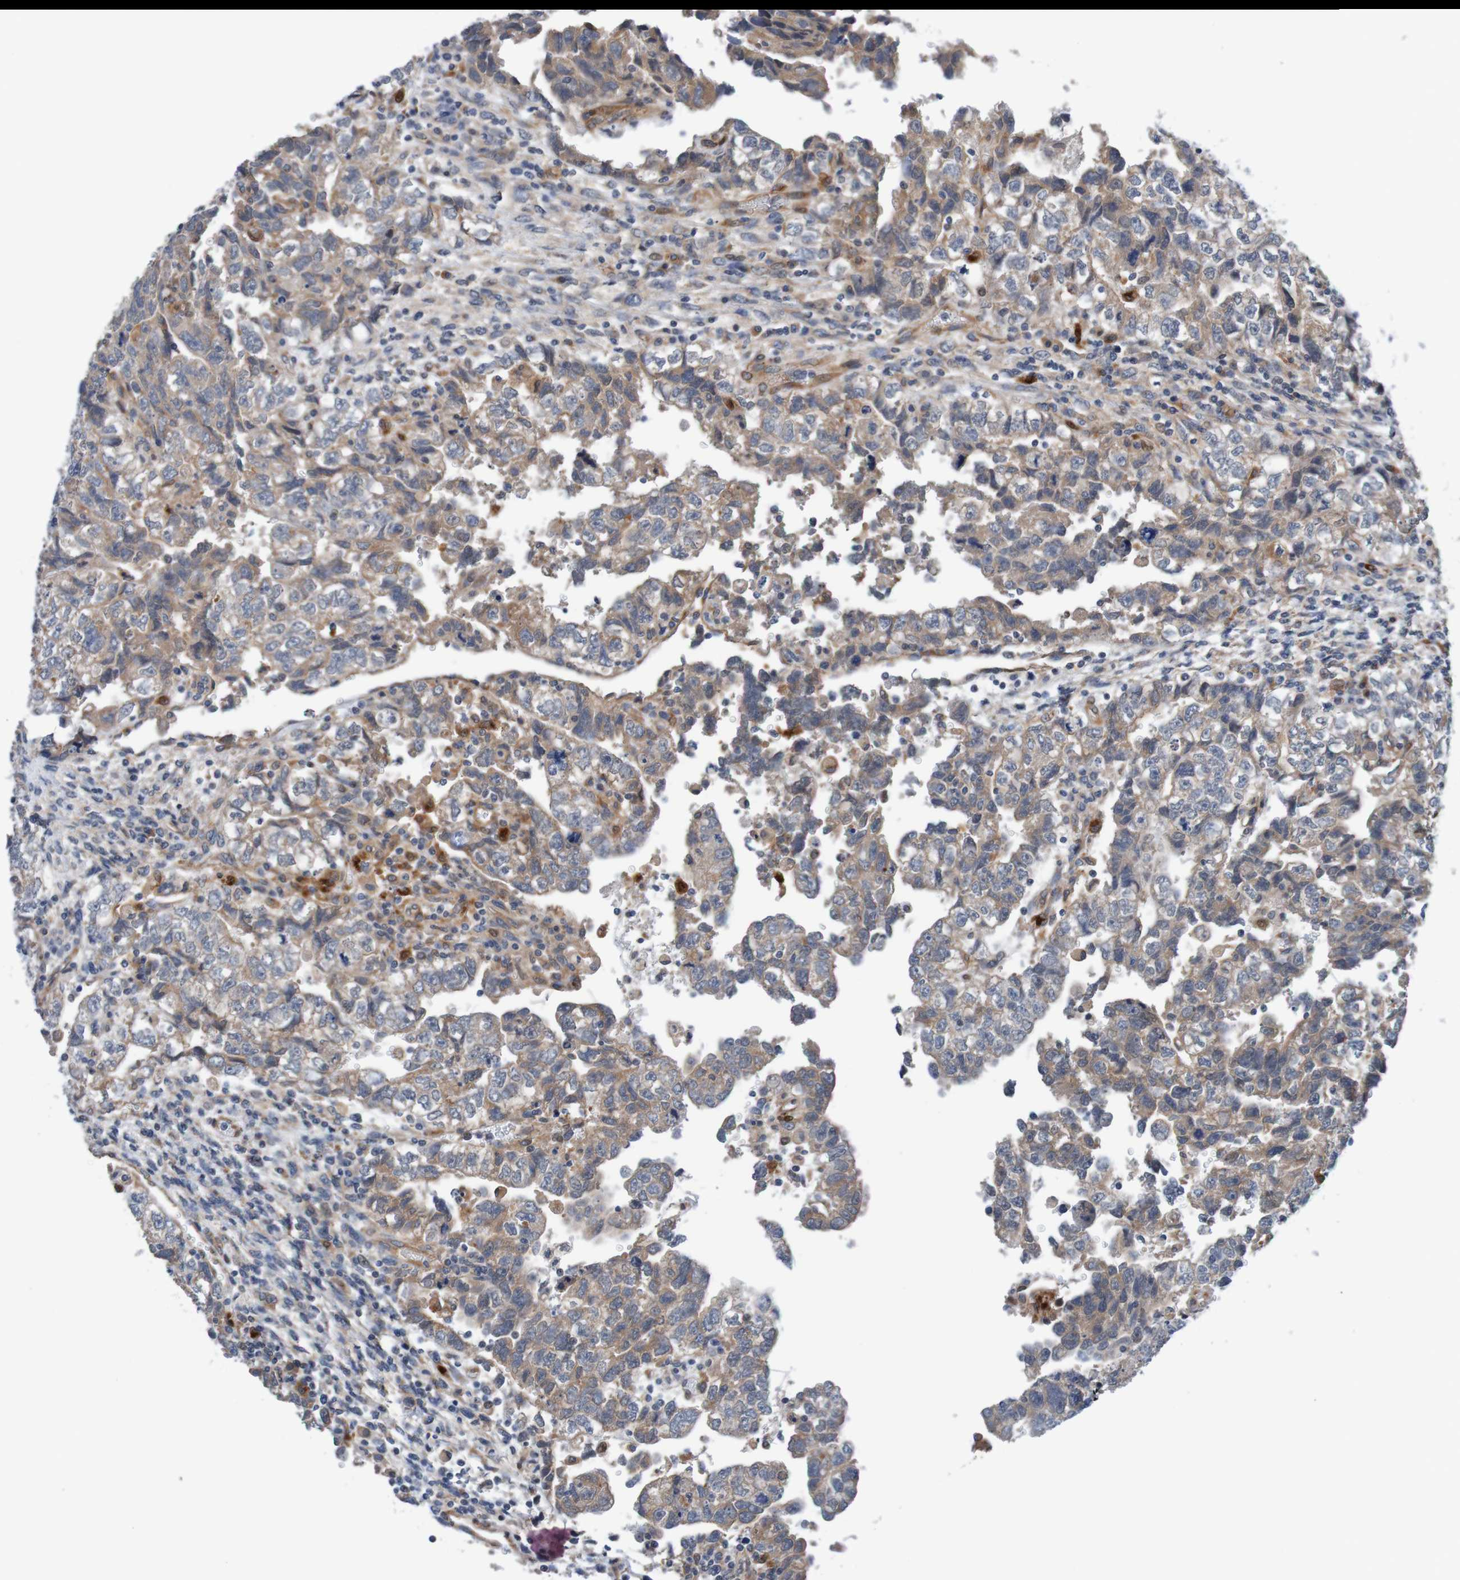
{"staining": {"intensity": "weak", "quantity": ">75%", "location": "cytoplasmic/membranous"}, "tissue": "testis cancer", "cell_type": "Tumor cells", "image_type": "cancer", "snomed": [{"axis": "morphology", "description": "Carcinoma, Embryonal, NOS"}, {"axis": "topography", "description": "Testis"}], "caption": "Immunohistochemical staining of testis cancer (embryonal carcinoma) exhibits weak cytoplasmic/membranous protein expression in about >75% of tumor cells. (Brightfield microscopy of DAB IHC at high magnification).", "gene": "CPED1", "patient": {"sex": "male", "age": 36}}